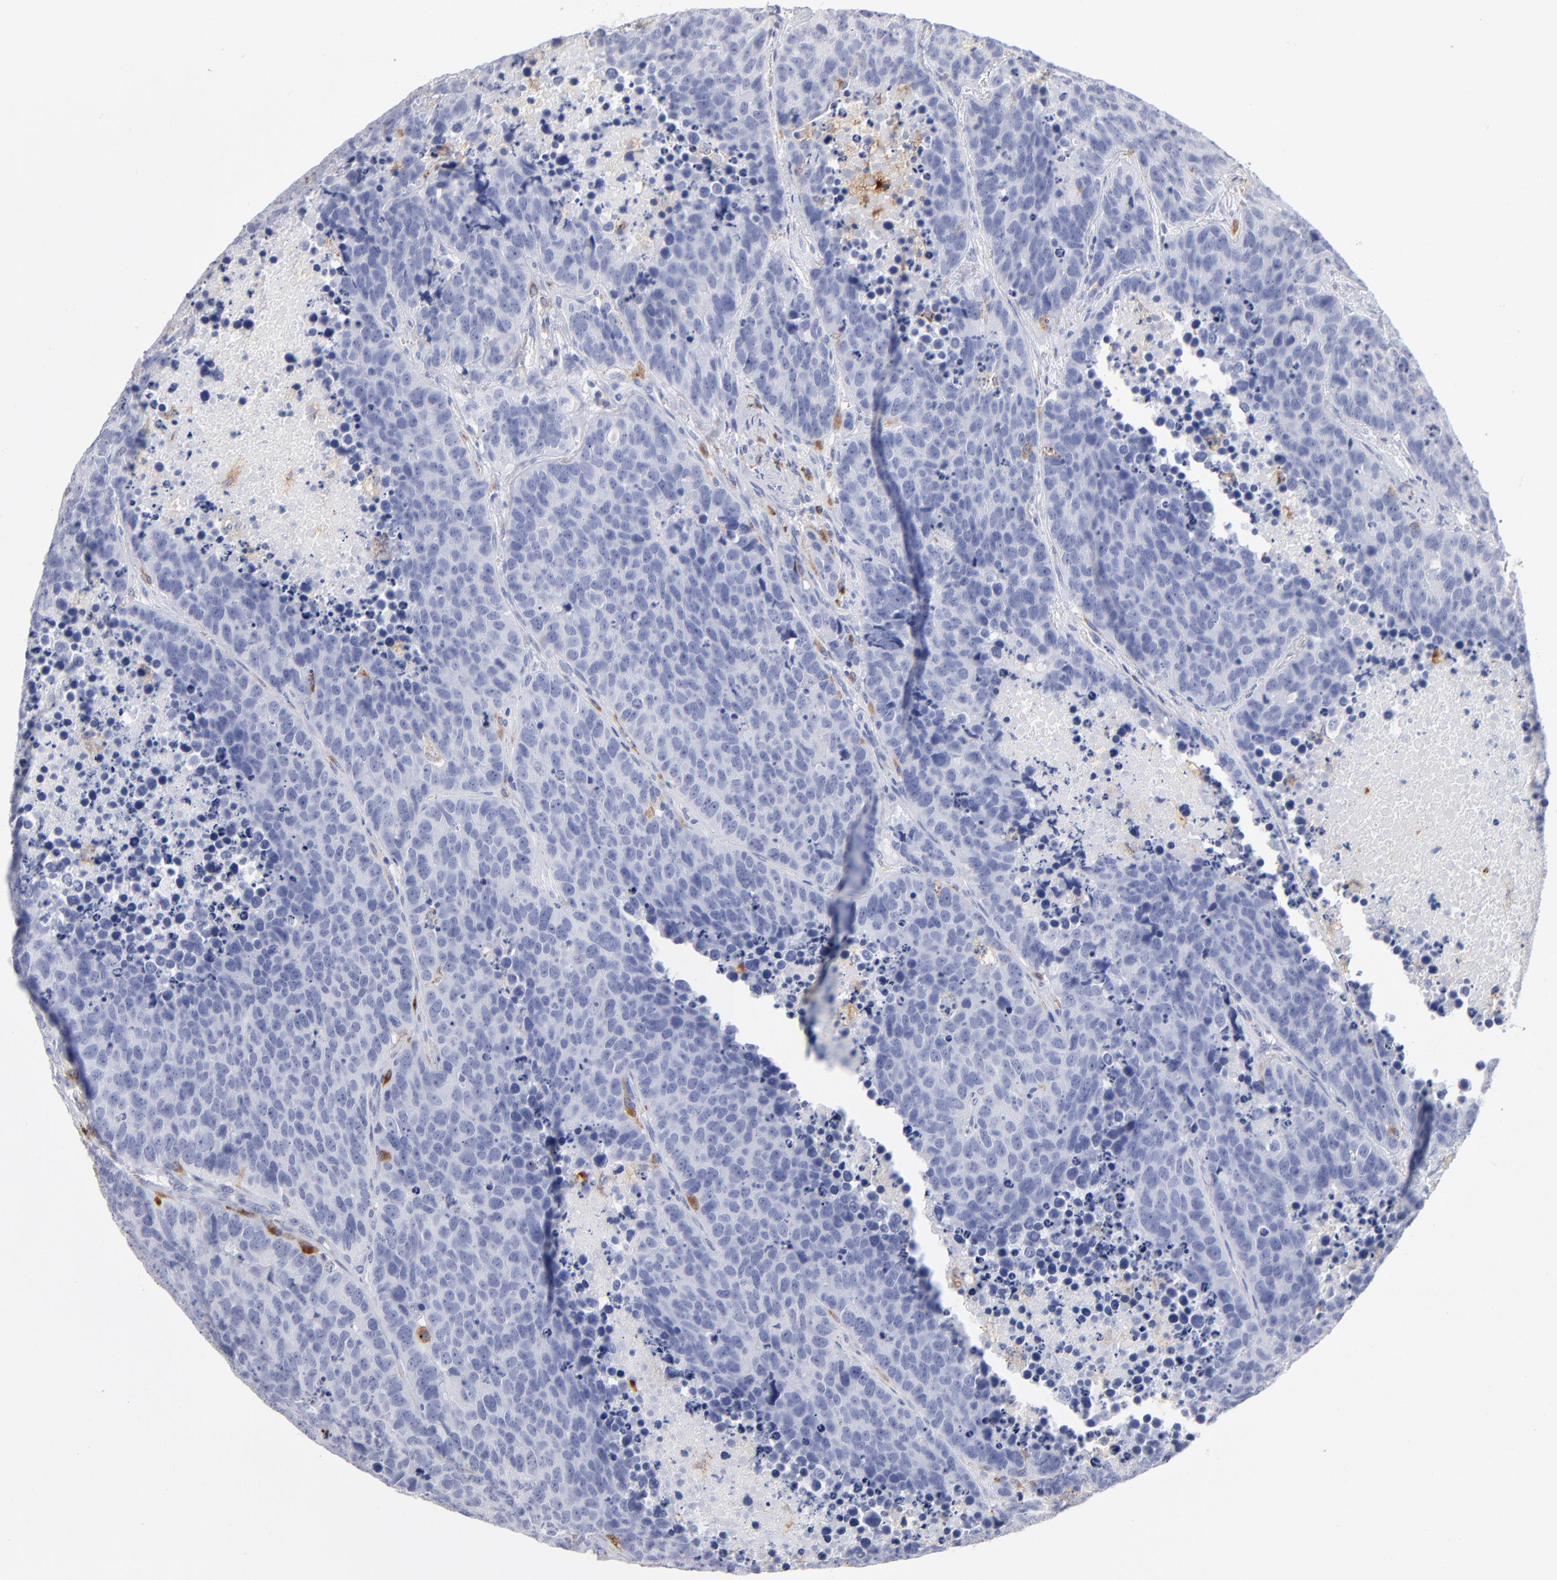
{"staining": {"intensity": "negative", "quantity": "none", "location": "none"}, "tissue": "carcinoid", "cell_type": "Tumor cells", "image_type": "cancer", "snomed": [{"axis": "morphology", "description": "Carcinoid, malignant, NOS"}, {"axis": "topography", "description": "Lung"}], "caption": "The IHC image has no significant expression in tumor cells of carcinoid tissue.", "gene": "CD180", "patient": {"sex": "male", "age": 60}}